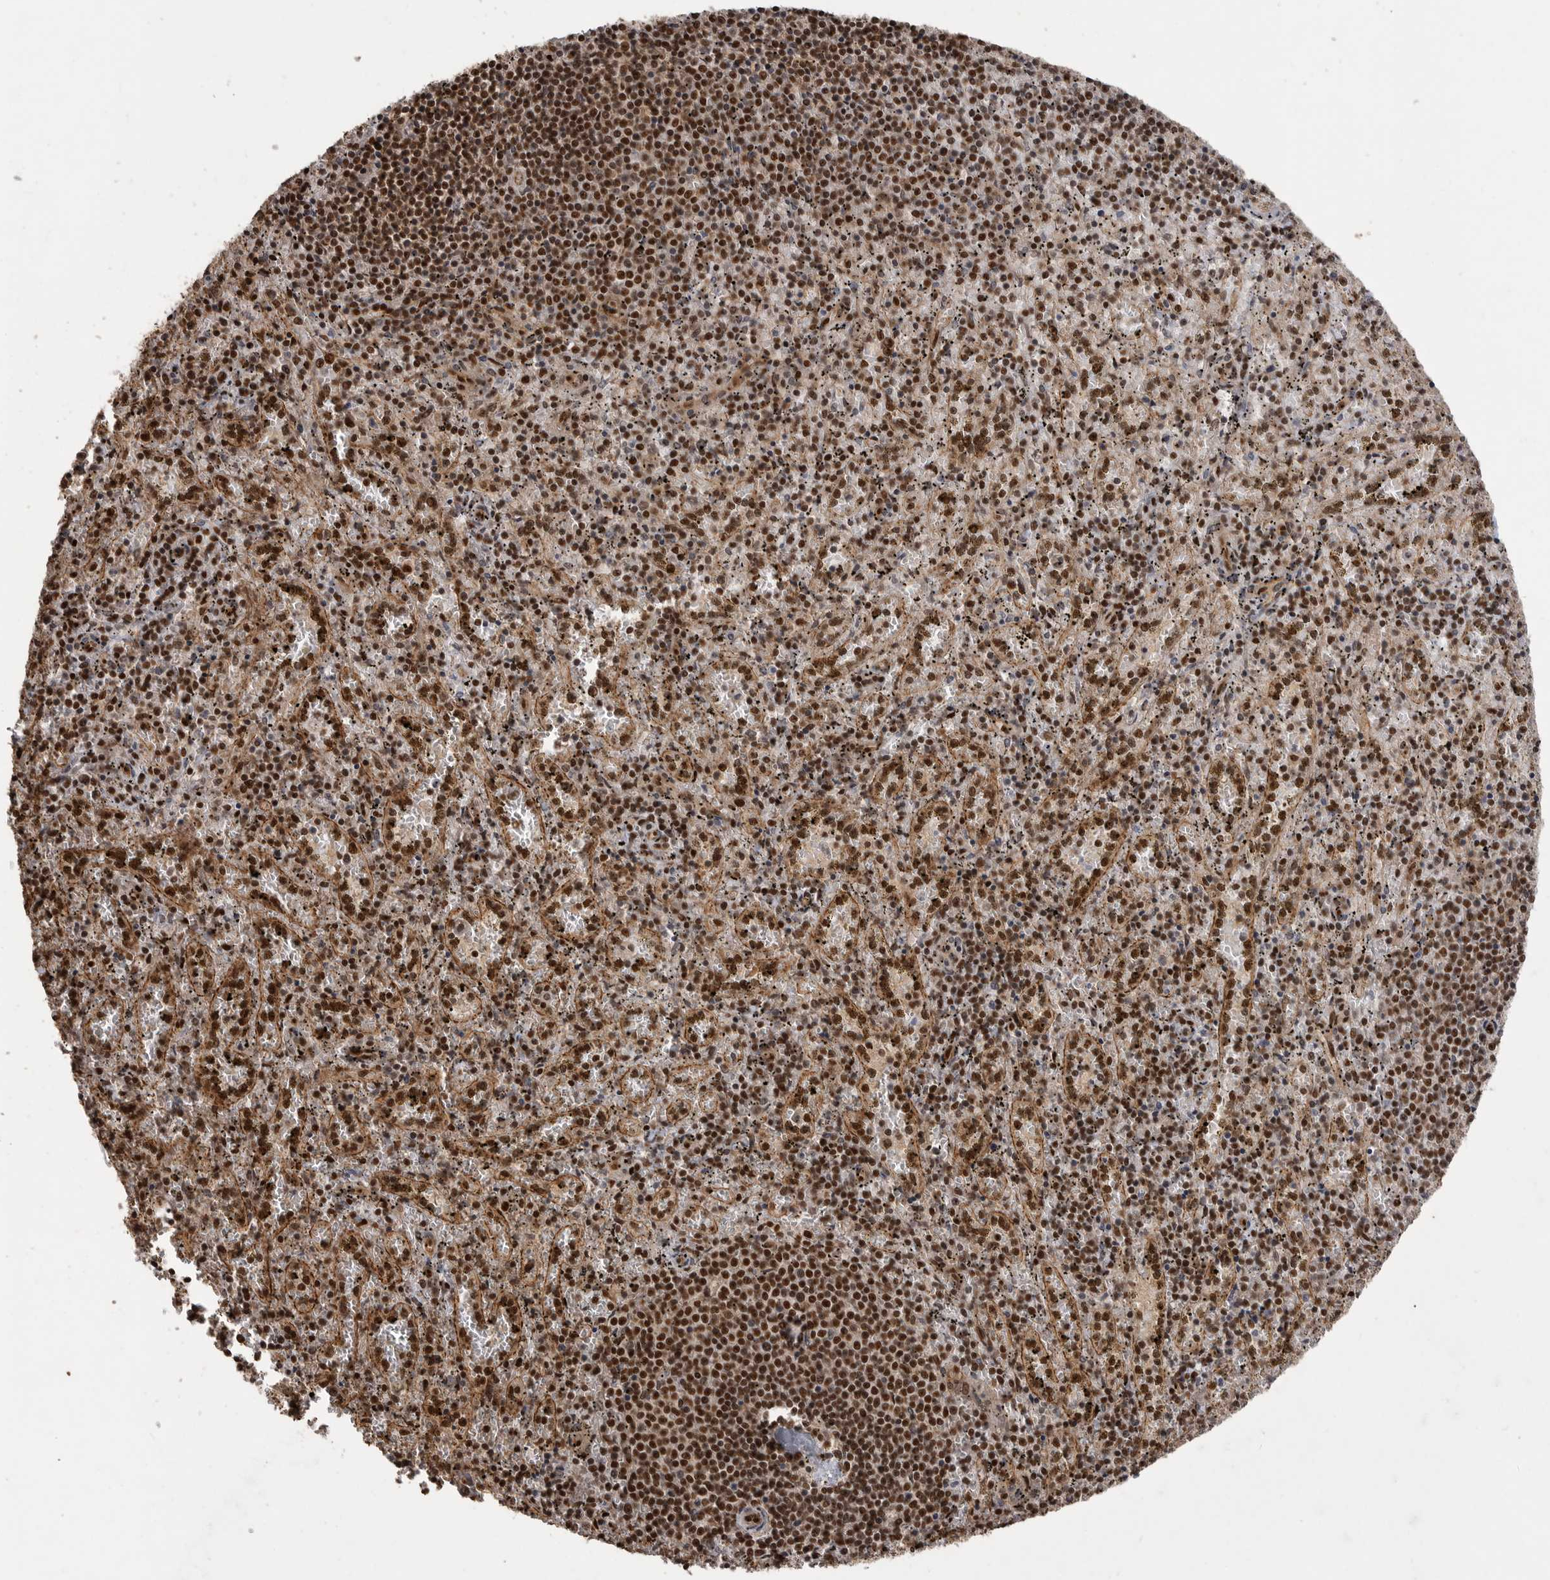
{"staining": {"intensity": "moderate", "quantity": ">75%", "location": "nuclear"}, "tissue": "spleen", "cell_type": "Cells in red pulp", "image_type": "normal", "snomed": [{"axis": "morphology", "description": "Normal tissue, NOS"}, {"axis": "topography", "description": "Spleen"}], "caption": "A high-resolution histopathology image shows immunohistochemistry (IHC) staining of benign spleen, which reveals moderate nuclear expression in about >75% of cells in red pulp. (Brightfield microscopy of DAB IHC at high magnification).", "gene": "PPP1R8", "patient": {"sex": "male", "age": 11}}